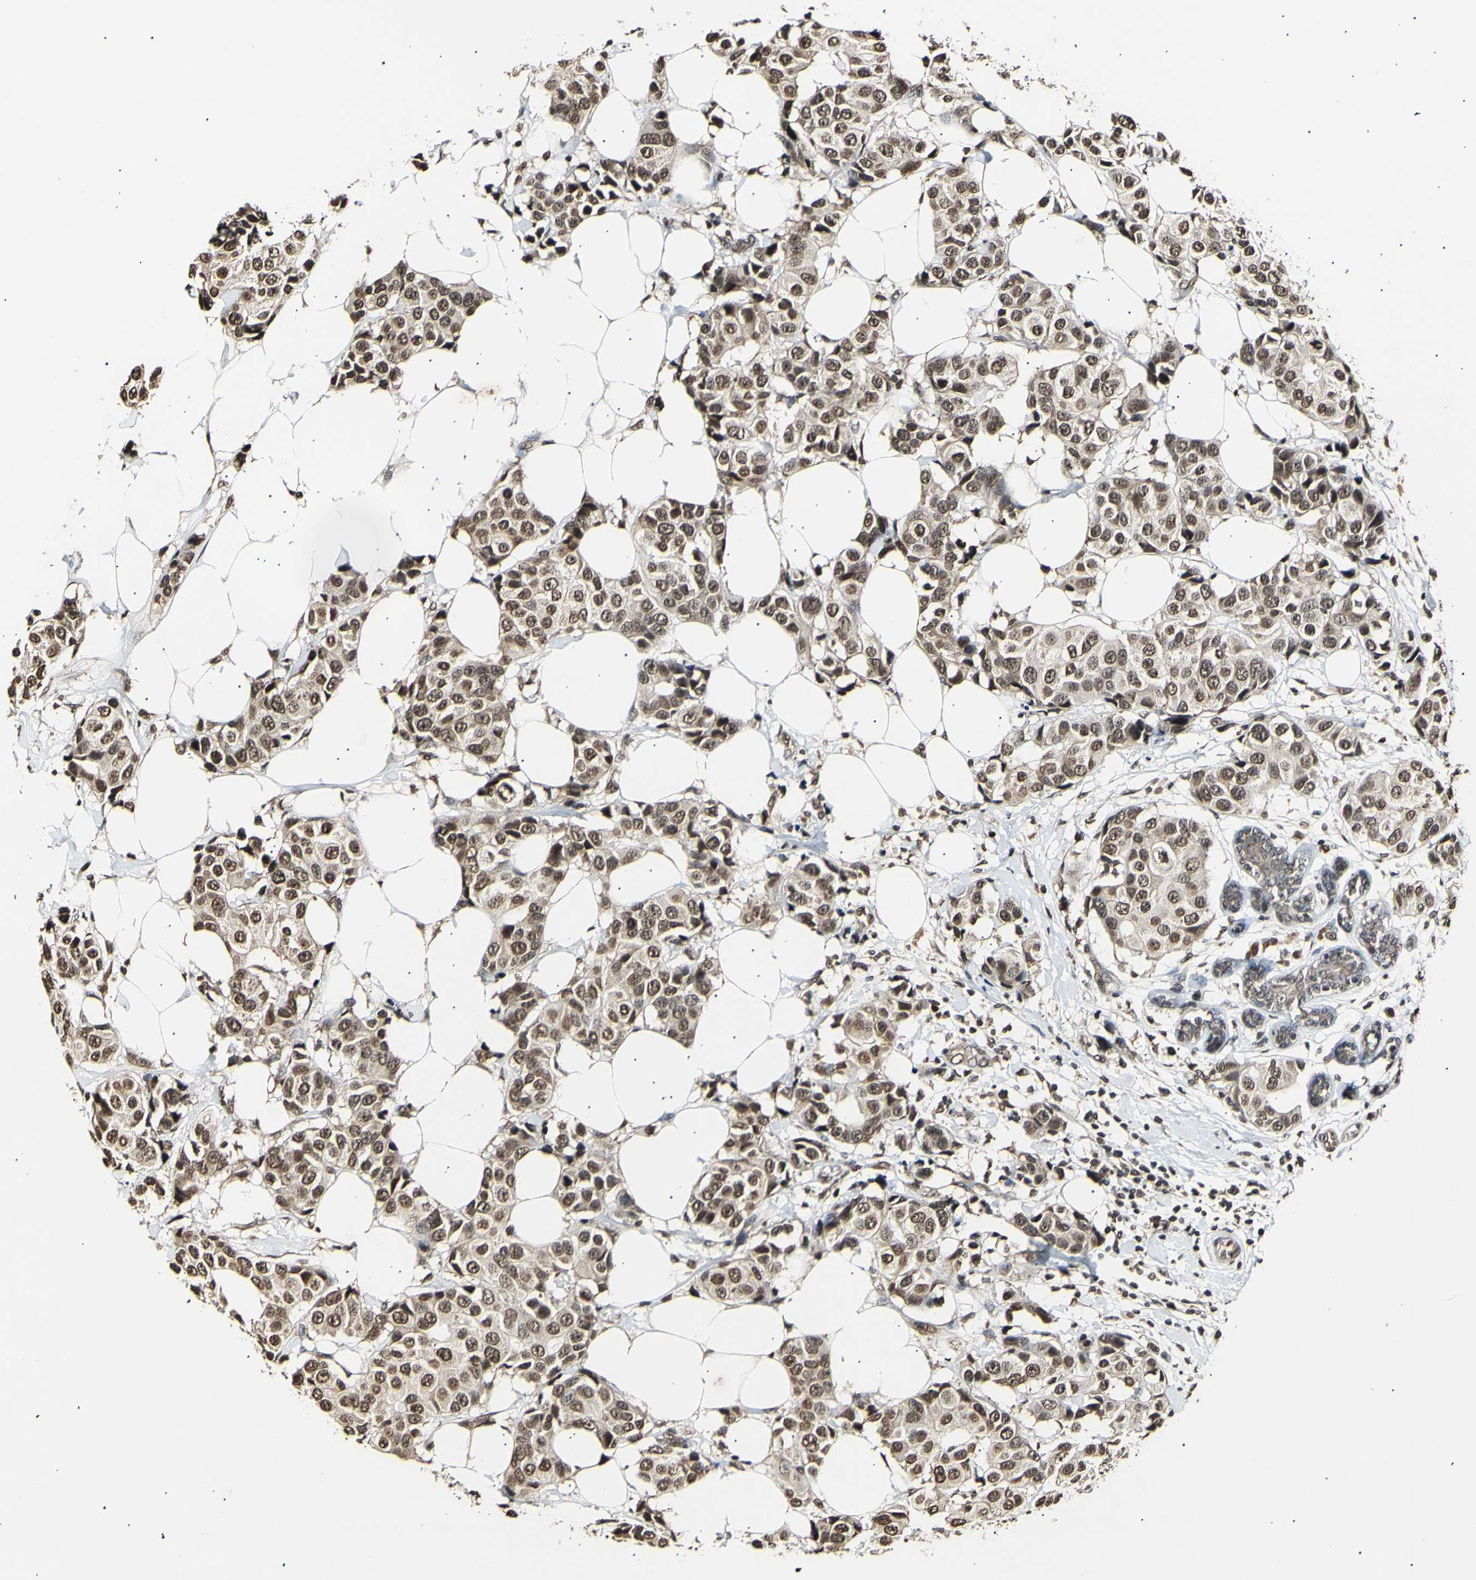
{"staining": {"intensity": "strong", "quantity": ">75%", "location": "cytoplasmic/membranous,nuclear"}, "tissue": "breast cancer", "cell_type": "Tumor cells", "image_type": "cancer", "snomed": [{"axis": "morphology", "description": "Normal tissue, NOS"}, {"axis": "morphology", "description": "Duct carcinoma"}, {"axis": "topography", "description": "Breast"}], "caption": "Immunohistochemistry (IHC) photomicrograph of neoplastic tissue: breast cancer (intraductal carcinoma) stained using IHC shows high levels of strong protein expression localized specifically in the cytoplasmic/membranous and nuclear of tumor cells, appearing as a cytoplasmic/membranous and nuclear brown color.", "gene": "ANAPC7", "patient": {"sex": "female", "age": 39}}